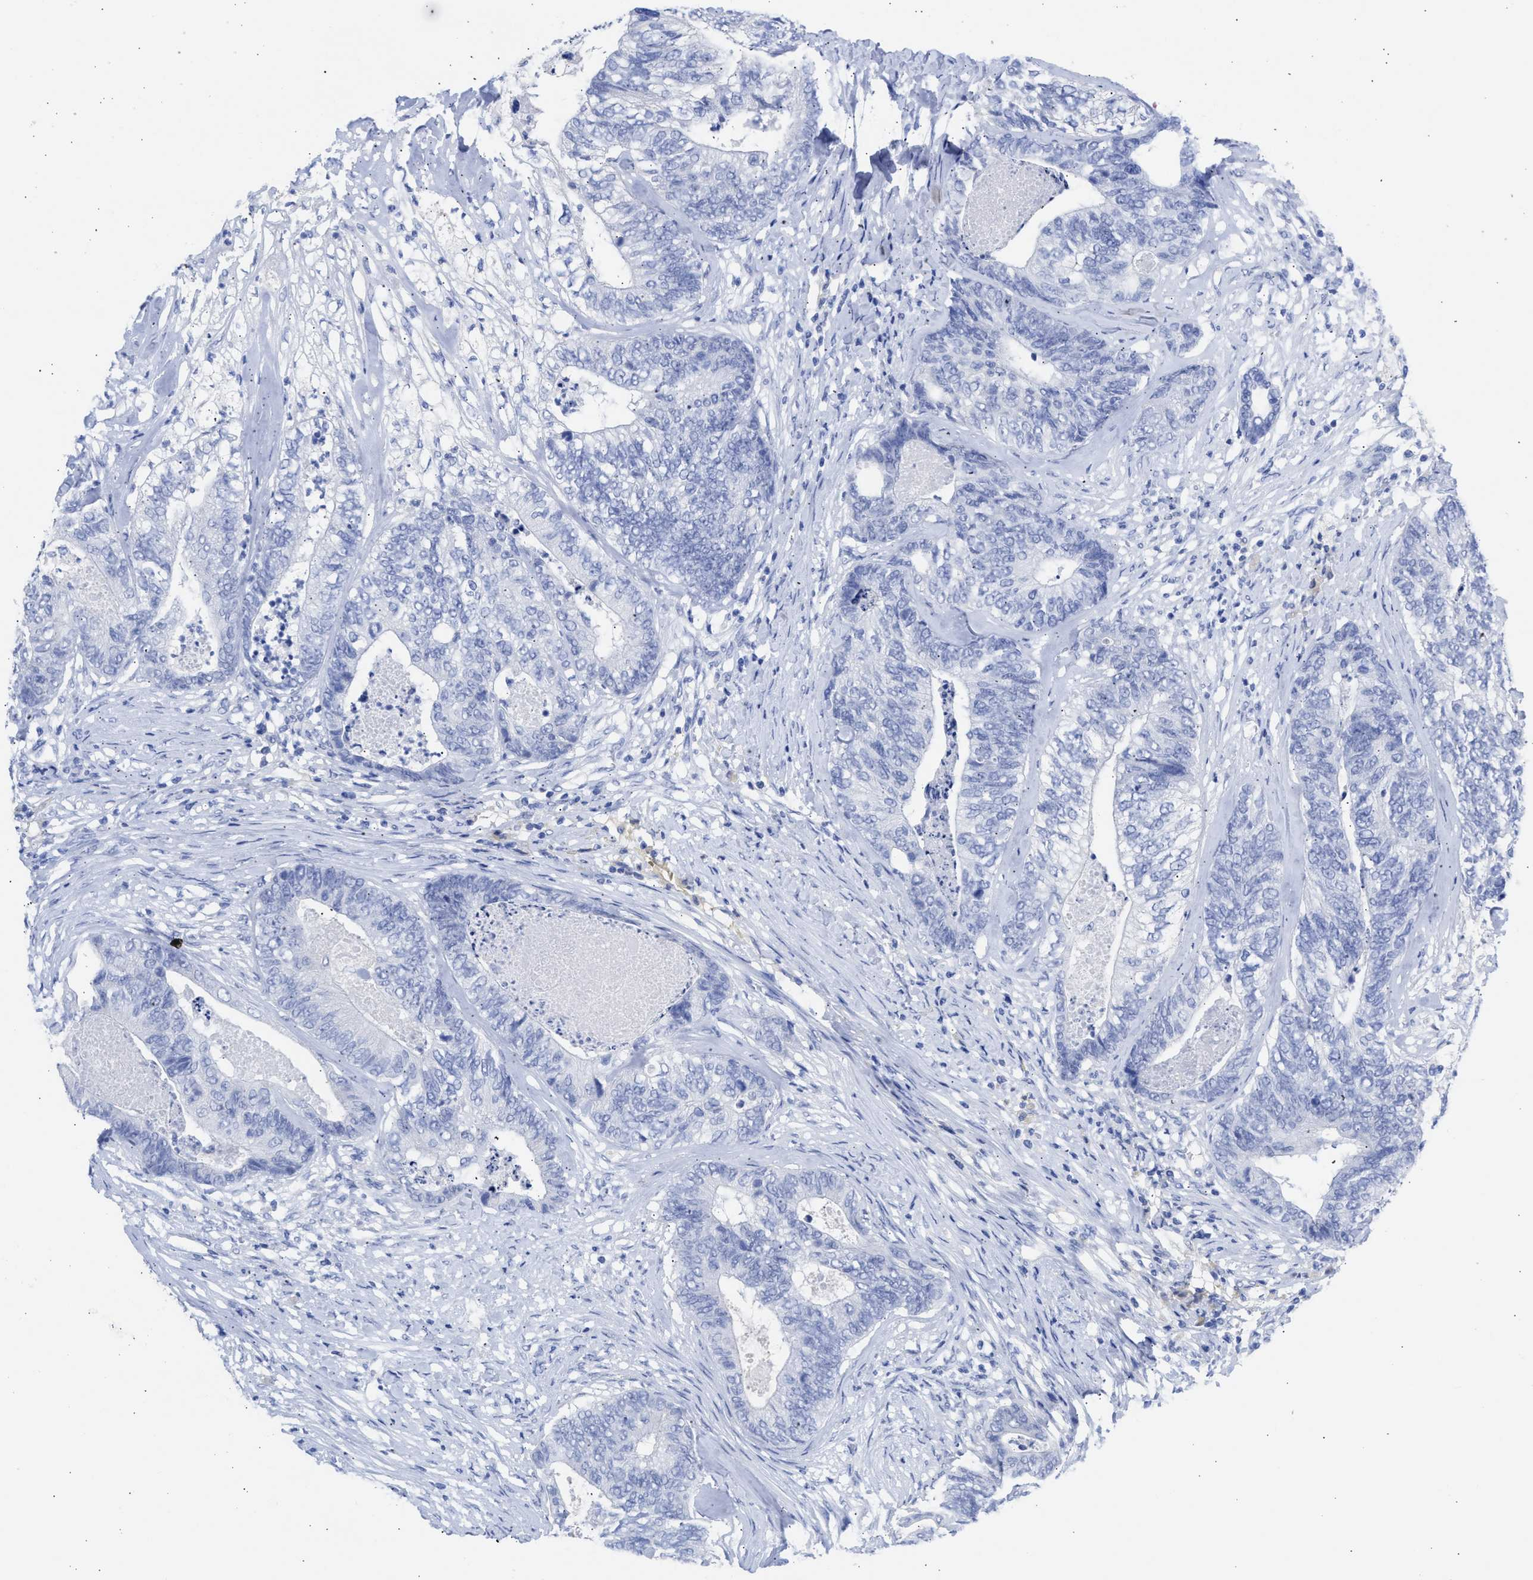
{"staining": {"intensity": "negative", "quantity": "none", "location": "none"}, "tissue": "colorectal cancer", "cell_type": "Tumor cells", "image_type": "cancer", "snomed": [{"axis": "morphology", "description": "Adenocarcinoma, NOS"}, {"axis": "topography", "description": "Colon"}], "caption": "A histopathology image of colorectal cancer (adenocarcinoma) stained for a protein shows no brown staining in tumor cells.", "gene": "NCAM1", "patient": {"sex": "female", "age": 67}}